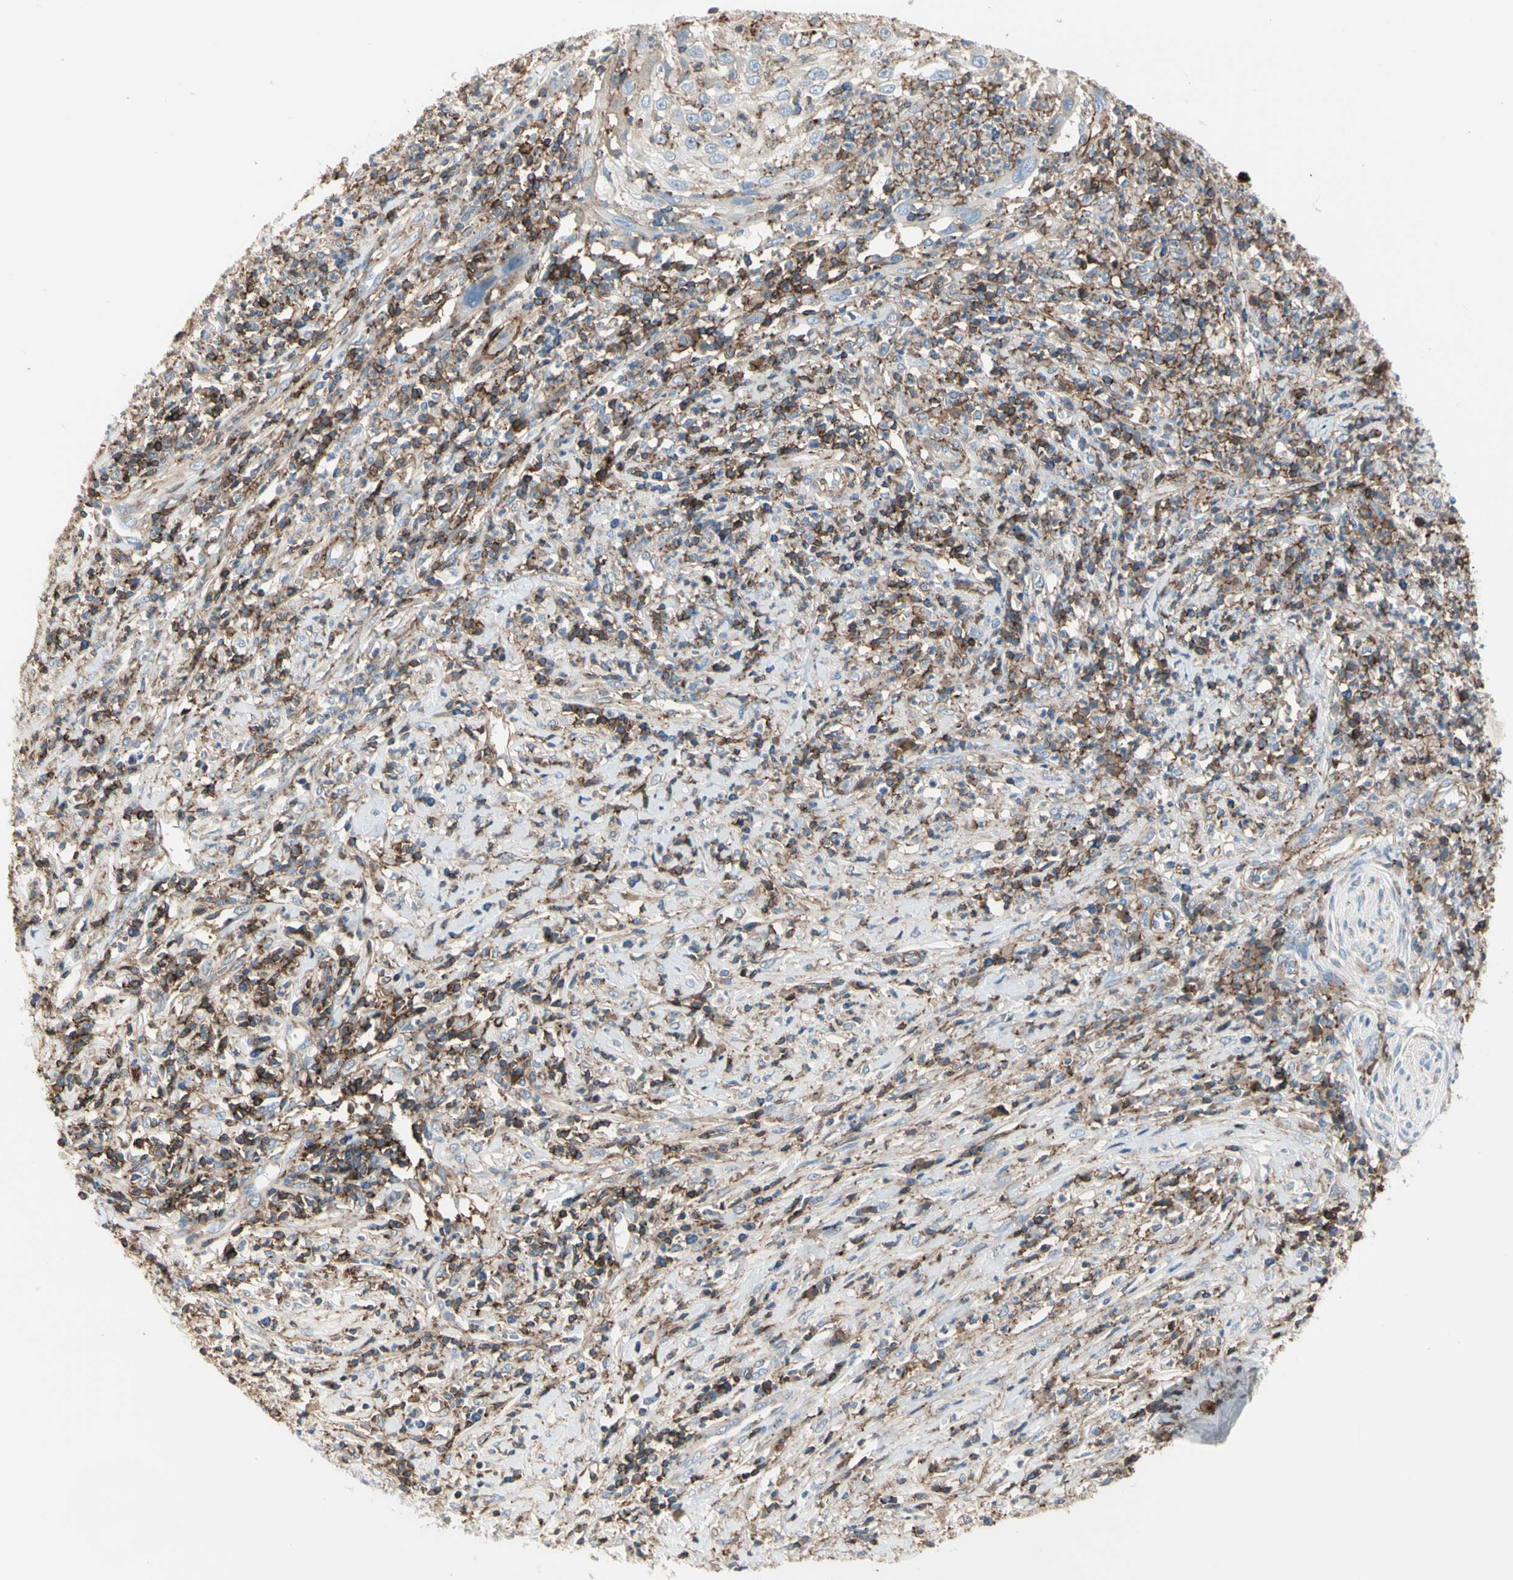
{"staining": {"intensity": "weak", "quantity": "<25%", "location": "cytoplasmic/membranous"}, "tissue": "cervical cancer", "cell_type": "Tumor cells", "image_type": "cancer", "snomed": [{"axis": "morphology", "description": "Squamous cell carcinoma, NOS"}, {"axis": "topography", "description": "Cervix"}], "caption": "Immunohistochemical staining of human cervical squamous cell carcinoma shows no significant positivity in tumor cells.", "gene": "CLEC2B", "patient": {"sex": "female", "age": 32}}